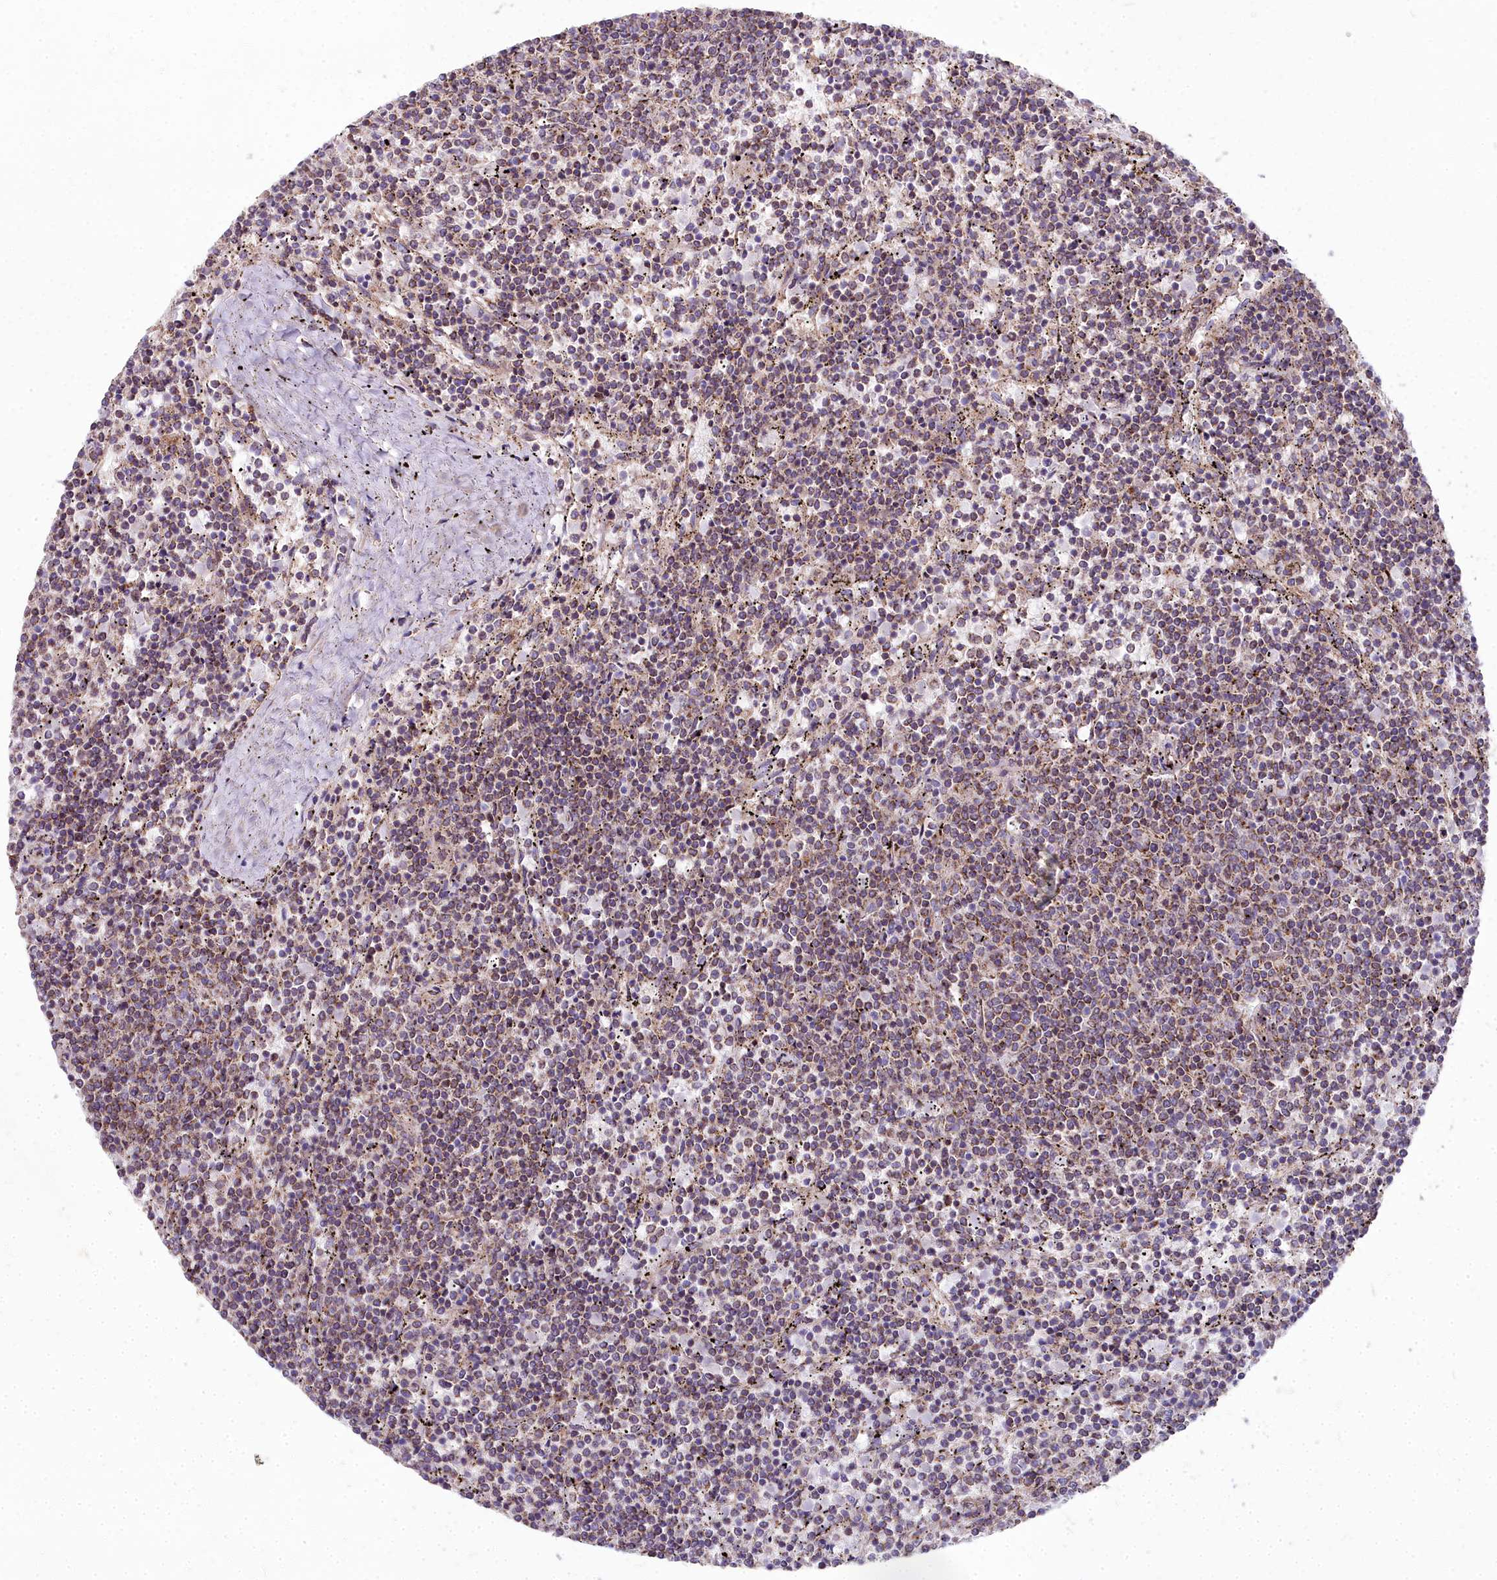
{"staining": {"intensity": "moderate", "quantity": ">75%", "location": "cytoplasmic/membranous"}, "tissue": "lymphoma", "cell_type": "Tumor cells", "image_type": "cancer", "snomed": [{"axis": "morphology", "description": "Malignant lymphoma, non-Hodgkin's type, Low grade"}, {"axis": "topography", "description": "Spleen"}], "caption": "High-power microscopy captured an immunohistochemistry histopathology image of malignant lymphoma, non-Hodgkin's type (low-grade), revealing moderate cytoplasmic/membranous expression in approximately >75% of tumor cells. (Brightfield microscopy of DAB IHC at high magnification).", "gene": "FRMPD1", "patient": {"sex": "female", "age": 50}}